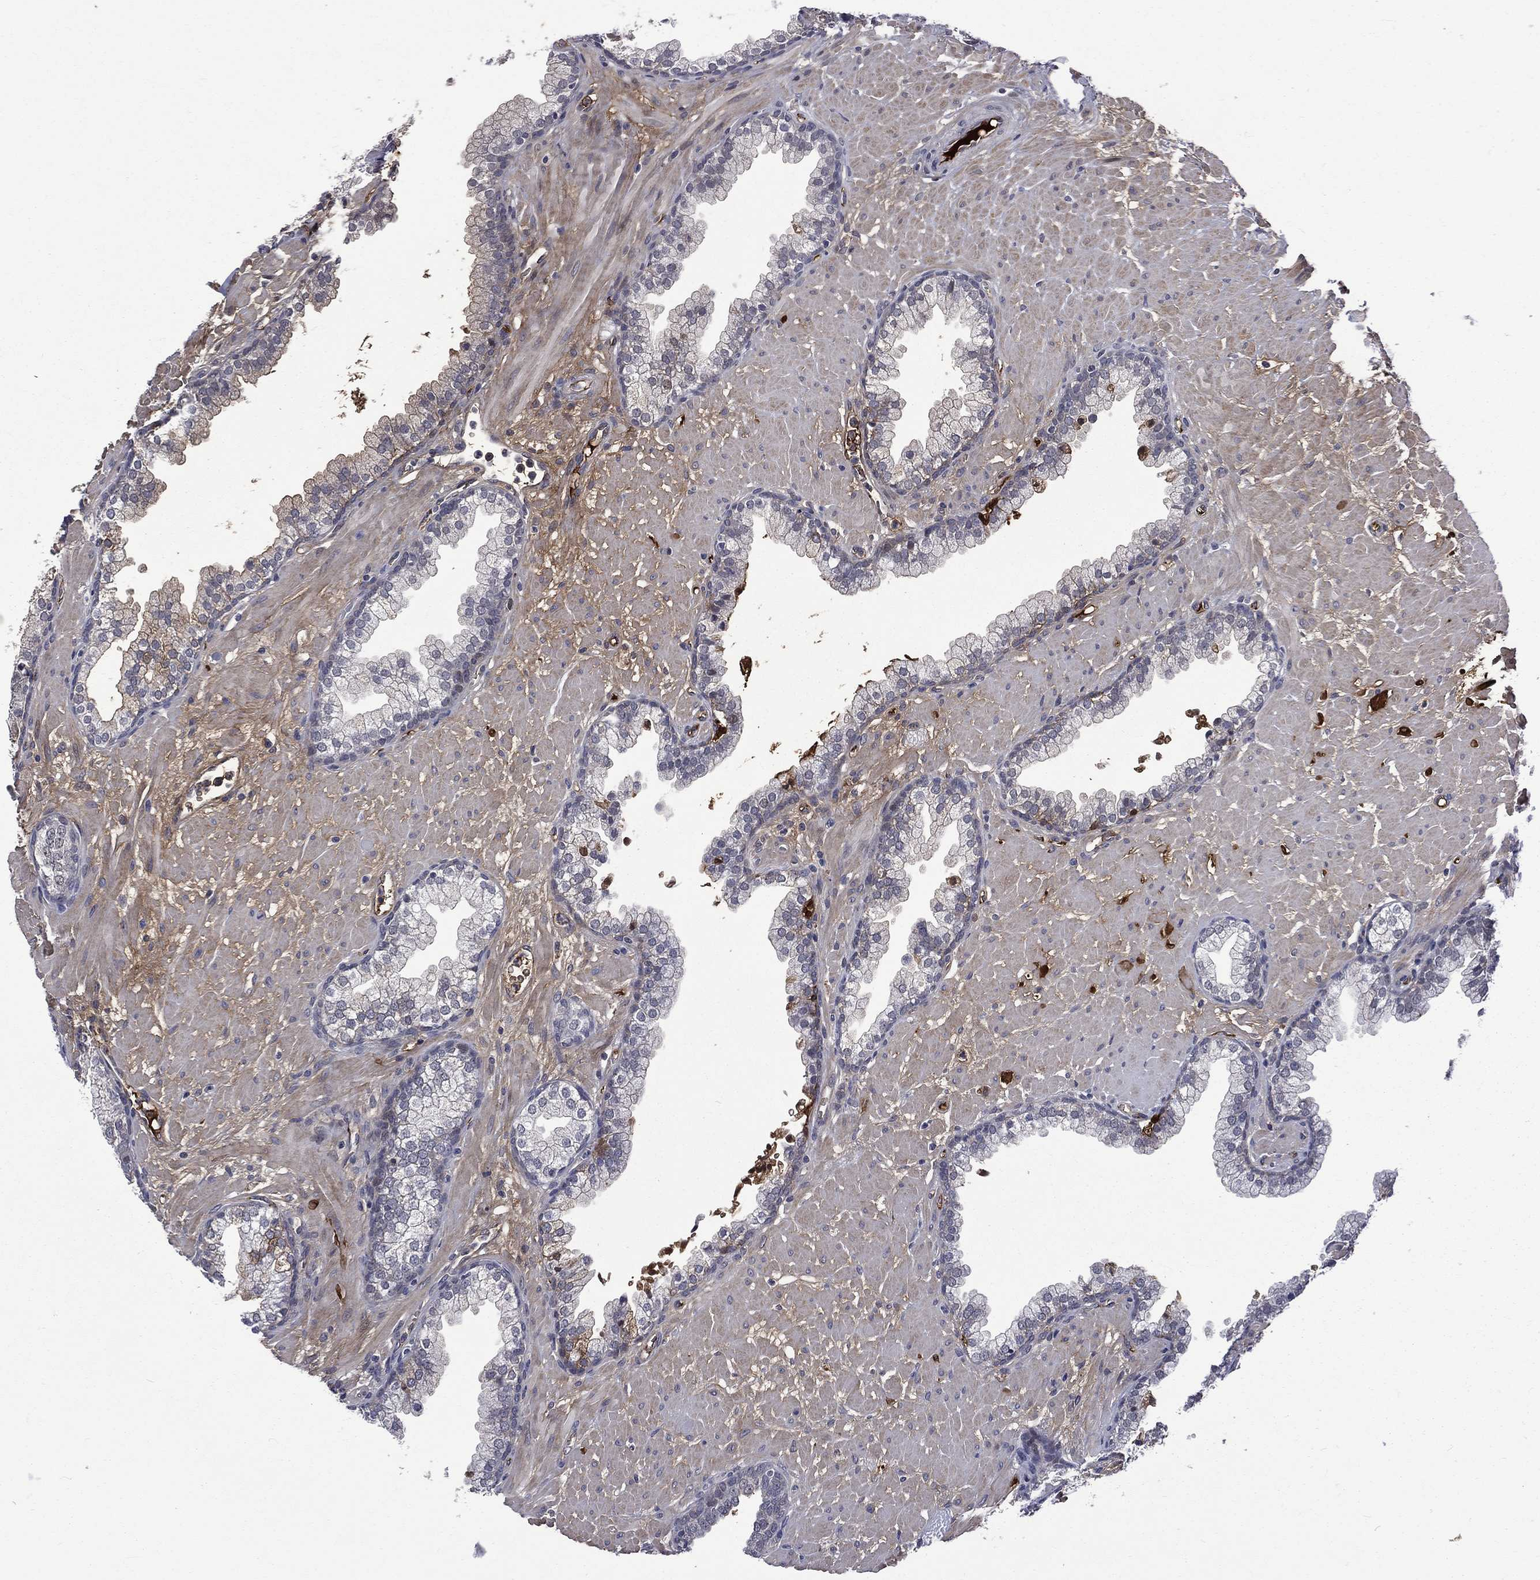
{"staining": {"intensity": "negative", "quantity": "none", "location": "none"}, "tissue": "prostate", "cell_type": "Glandular cells", "image_type": "normal", "snomed": [{"axis": "morphology", "description": "Normal tissue, NOS"}, {"axis": "topography", "description": "Prostate"}], "caption": "An immunohistochemistry (IHC) micrograph of normal prostate is shown. There is no staining in glandular cells of prostate. (DAB (3,3'-diaminobenzidine) IHC with hematoxylin counter stain).", "gene": "FGG", "patient": {"sex": "male", "age": 63}}